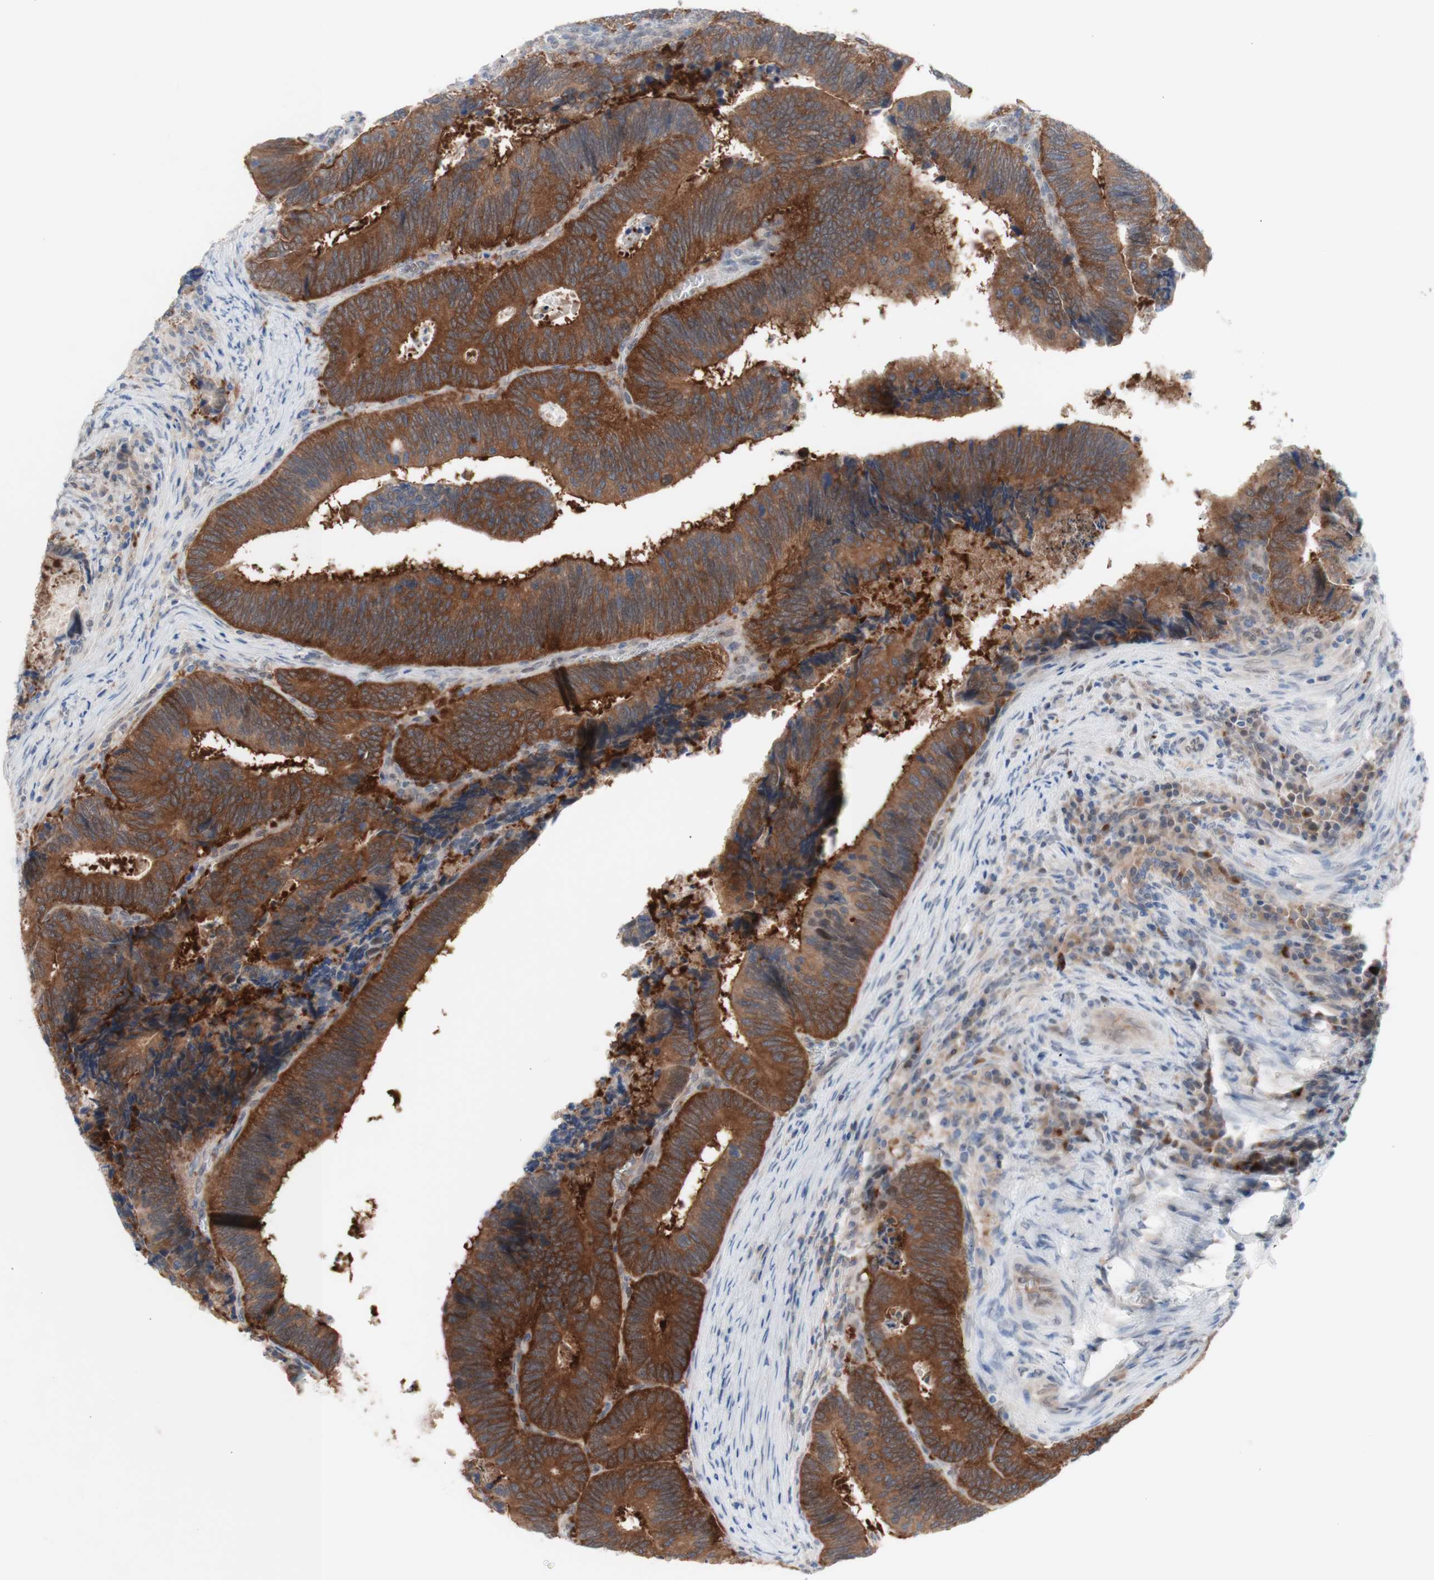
{"staining": {"intensity": "strong", "quantity": ">75%", "location": "cytoplasmic/membranous"}, "tissue": "colorectal cancer", "cell_type": "Tumor cells", "image_type": "cancer", "snomed": [{"axis": "morphology", "description": "Inflammation, NOS"}, {"axis": "morphology", "description": "Adenocarcinoma, NOS"}, {"axis": "topography", "description": "Colon"}], "caption": "Immunohistochemical staining of human adenocarcinoma (colorectal) shows strong cytoplasmic/membranous protein staining in about >75% of tumor cells.", "gene": "PRMT5", "patient": {"sex": "male", "age": 72}}